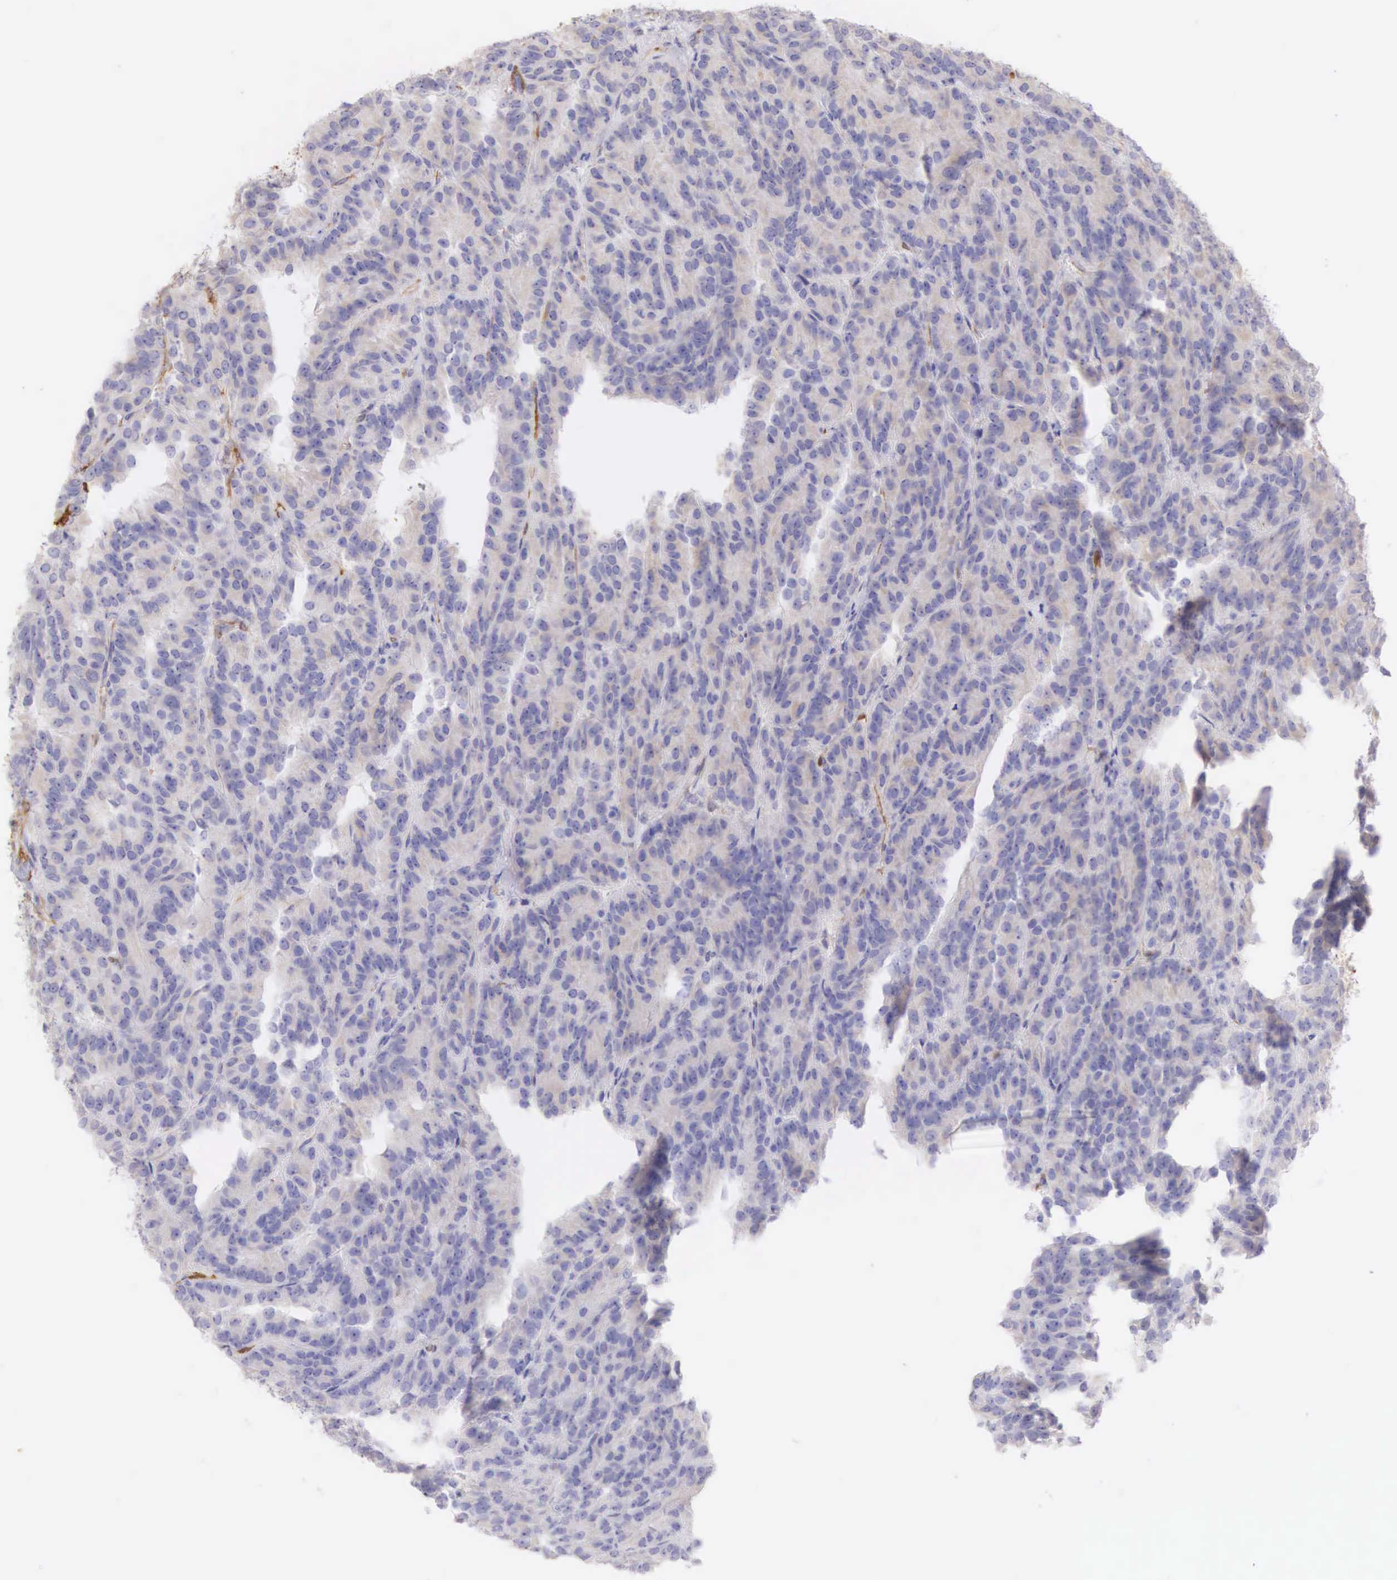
{"staining": {"intensity": "negative", "quantity": "none", "location": "none"}, "tissue": "renal cancer", "cell_type": "Tumor cells", "image_type": "cancer", "snomed": [{"axis": "morphology", "description": "Adenocarcinoma, NOS"}, {"axis": "topography", "description": "Kidney"}], "caption": "Immunohistochemical staining of human renal cancer (adenocarcinoma) exhibits no significant staining in tumor cells.", "gene": "CNN1", "patient": {"sex": "male", "age": 46}}